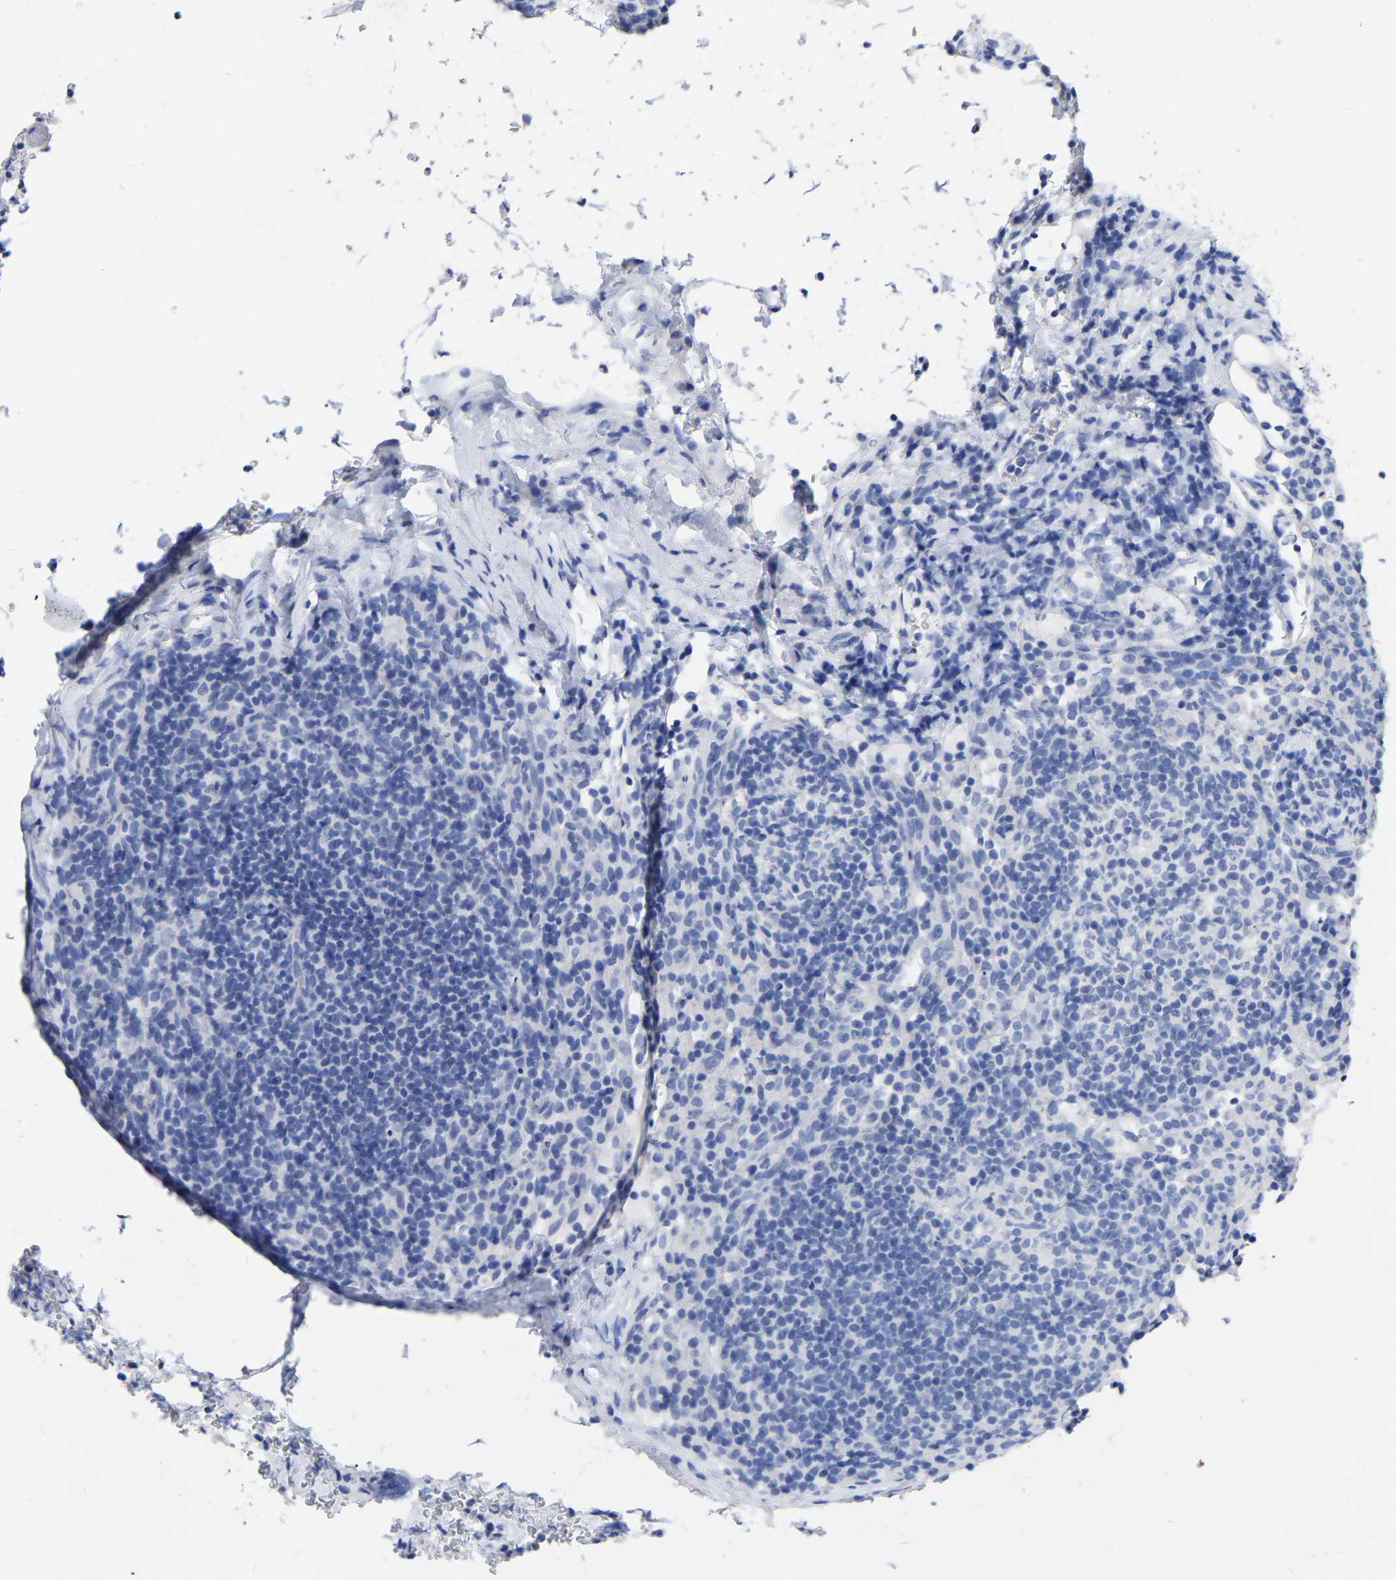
{"staining": {"intensity": "negative", "quantity": "none", "location": "none"}, "tissue": "lymph node", "cell_type": "Germinal center cells", "image_type": "normal", "snomed": [{"axis": "morphology", "description": "Normal tissue, NOS"}, {"axis": "morphology", "description": "Carcinoid, malignant, NOS"}, {"axis": "topography", "description": "Lymph node"}], "caption": "The image demonstrates no significant positivity in germinal center cells of lymph node.", "gene": "ANXA13", "patient": {"sex": "male", "age": 47}}